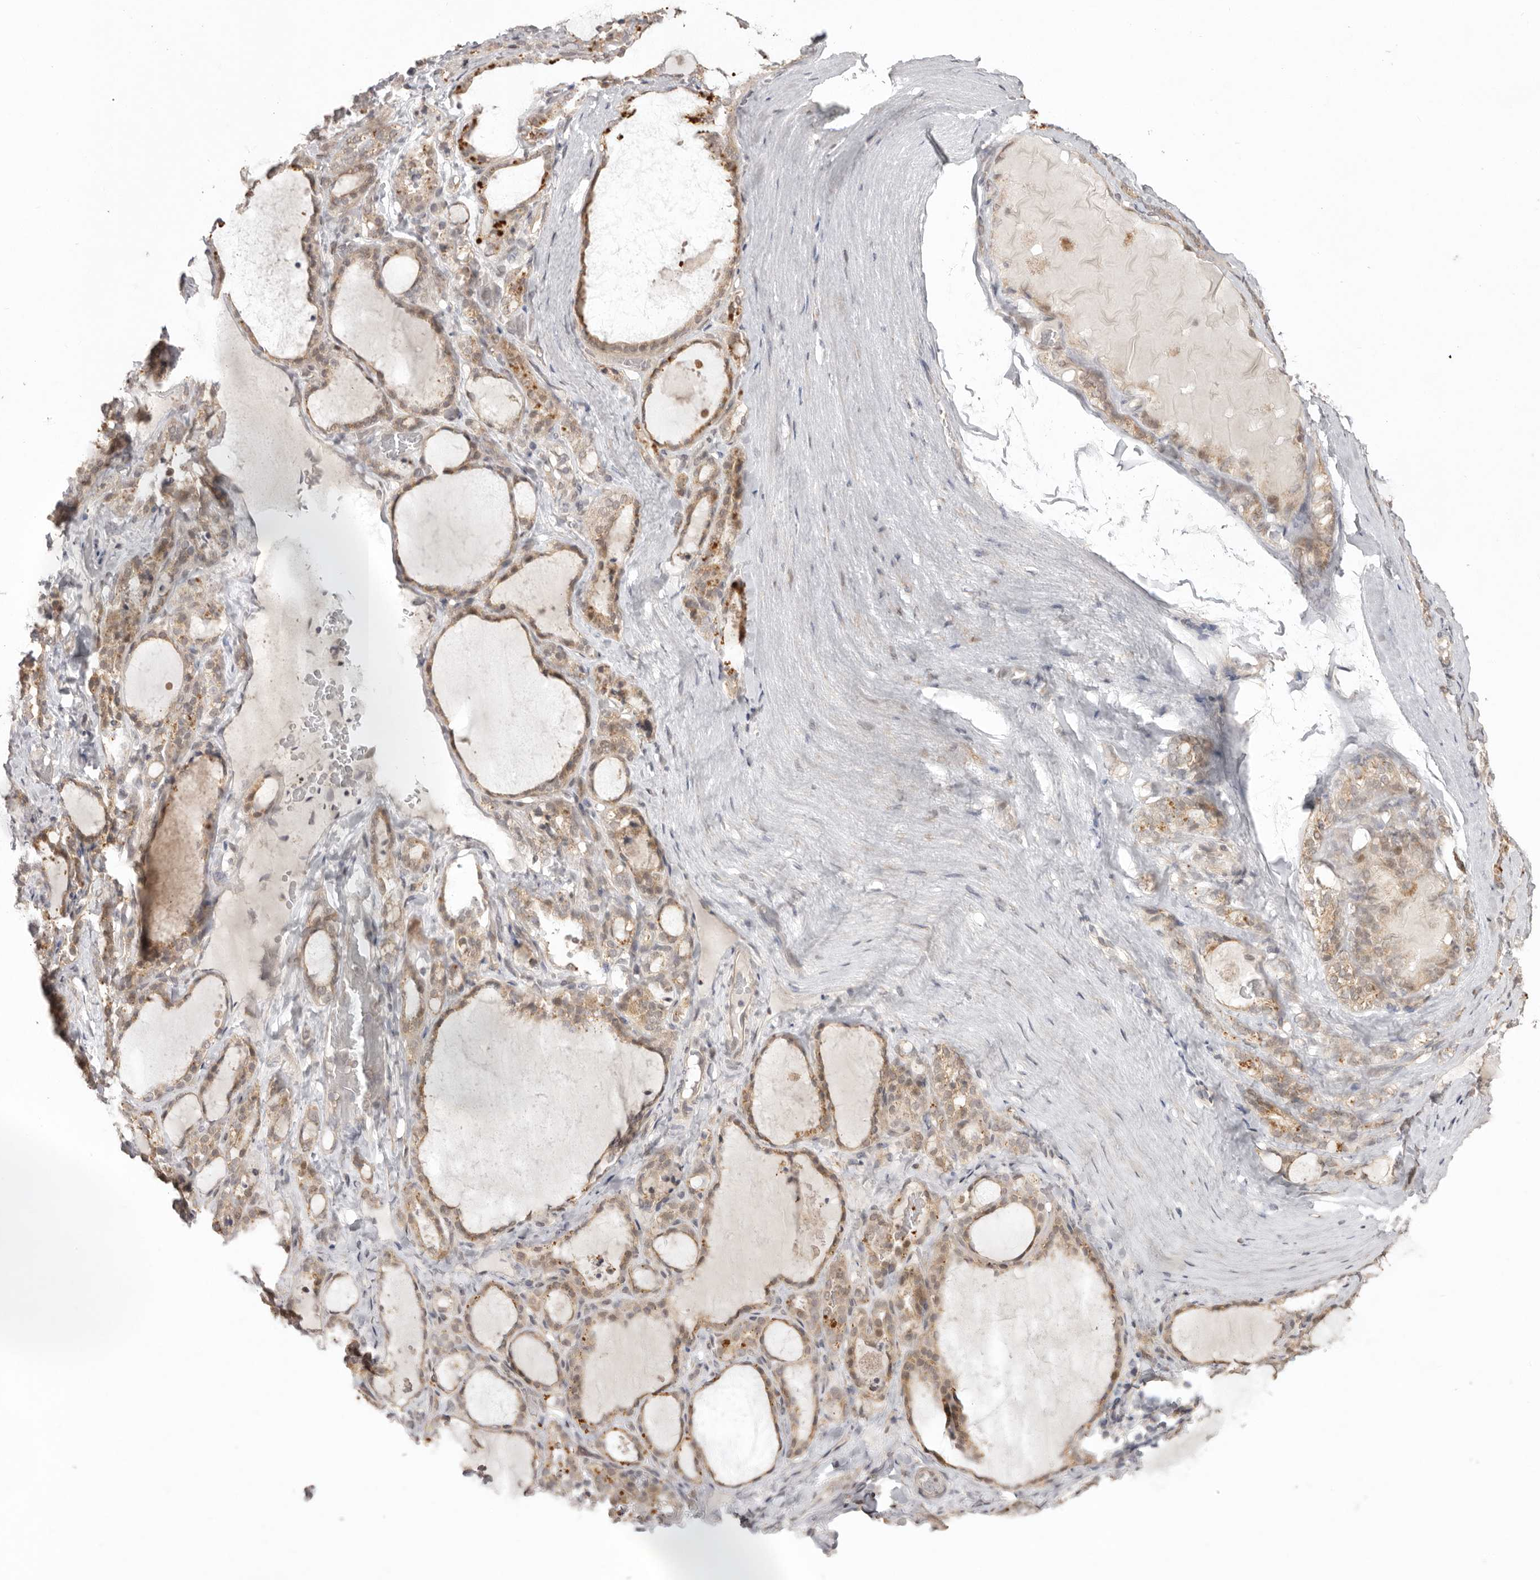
{"staining": {"intensity": "moderate", "quantity": ">75%", "location": "cytoplasmic/membranous,nuclear"}, "tissue": "thyroid gland", "cell_type": "Glandular cells", "image_type": "normal", "snomed": [{"axis": "morphology", "description": "Normal tissue, NOS"}, {"axis": "topography", "description": "Thyroid gland"}], "caption": "The immunohistochemical stain shows moderate cytoplasmic/membranous,nuclear staining in glandular cells of unremarkable thyroid gland.", "gene": "NSUN4", "patient": {"sex": "female", "age": 22}}